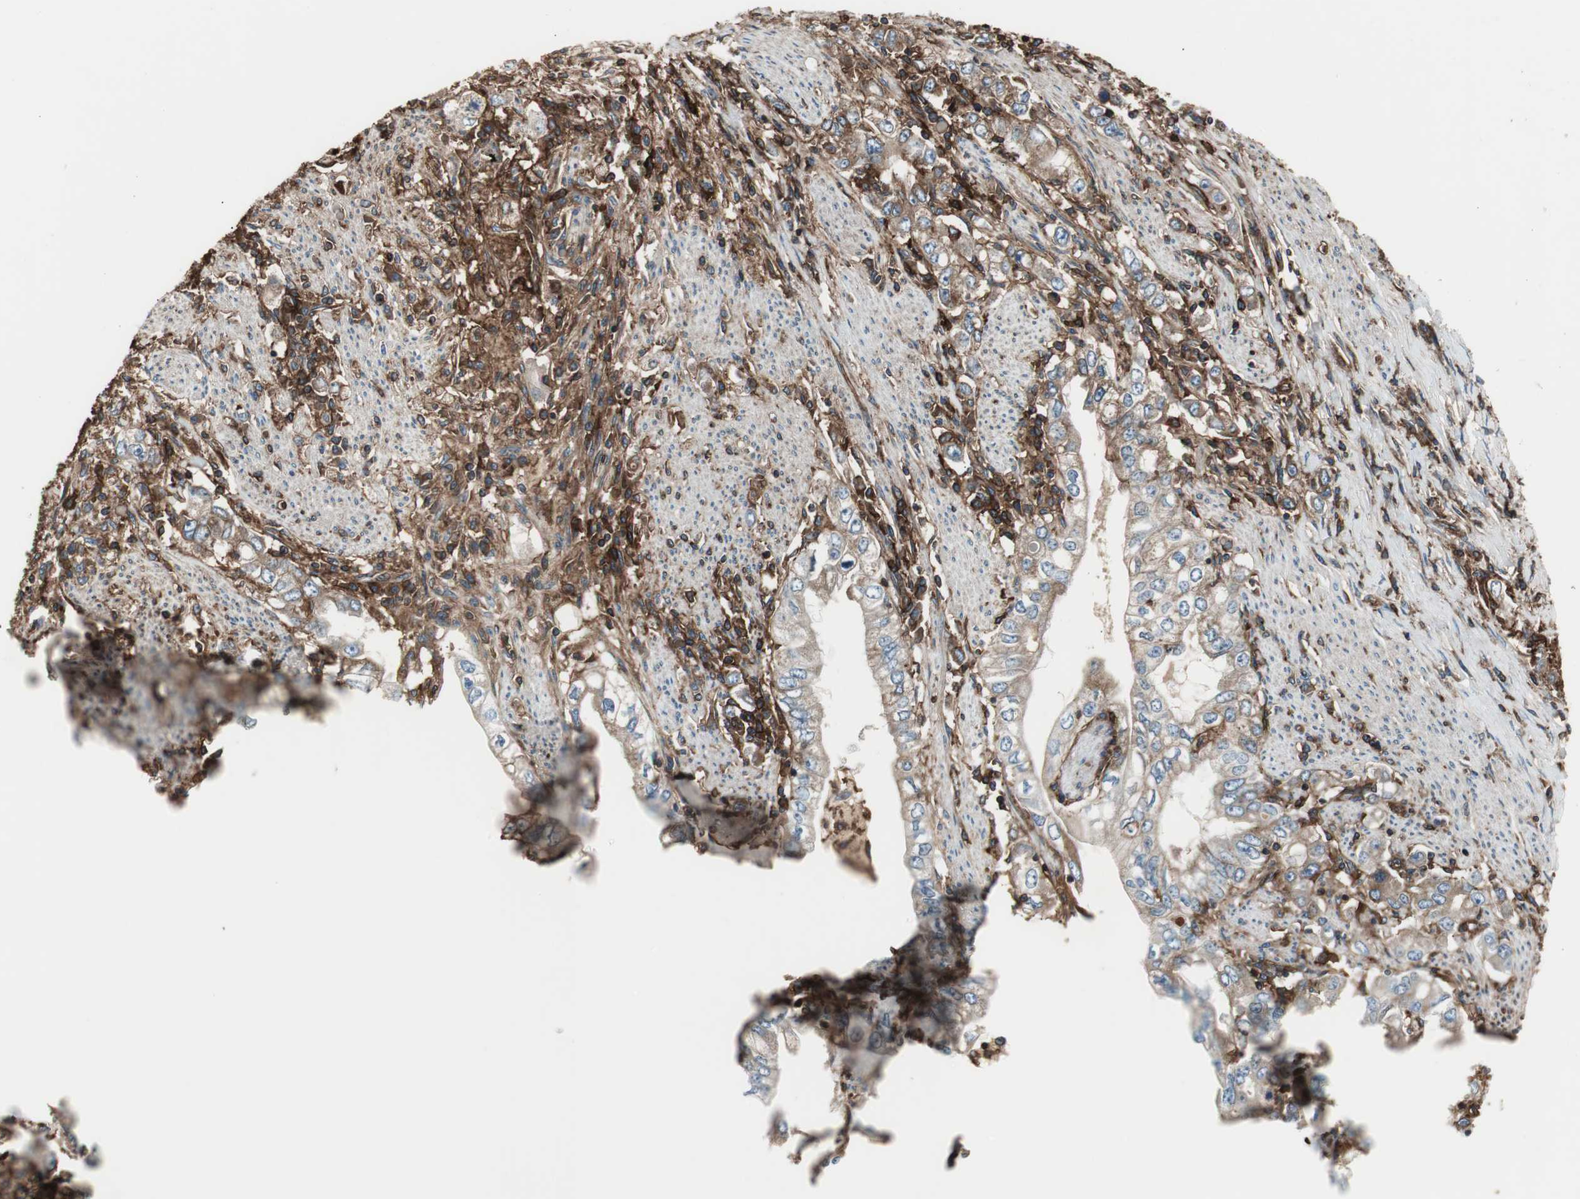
{"staining": {"intensity": "moderate", "quantity": "25%-75%", "location": "cytoplasmic/membranous"}, "tissue": "stomach cancer", "cell_type": "Tumor cells", "image_type": "cancer", "snomed": [{"axis": "morphology", "description": "Adenocarcinoma, NOS"}, {"axis": "topography", "description": "Stomach, lower"}], "caption": "Brown immunohistochemical staining in human stomach cancer reveals moderate cytoplasmic/membranous positivity in about 25%-75% of tumor cells. The protein is shown in brown color, while the nuclei are stained blue.", "gene": "B2M", "patient": {"sex": "female", "age": 72}}